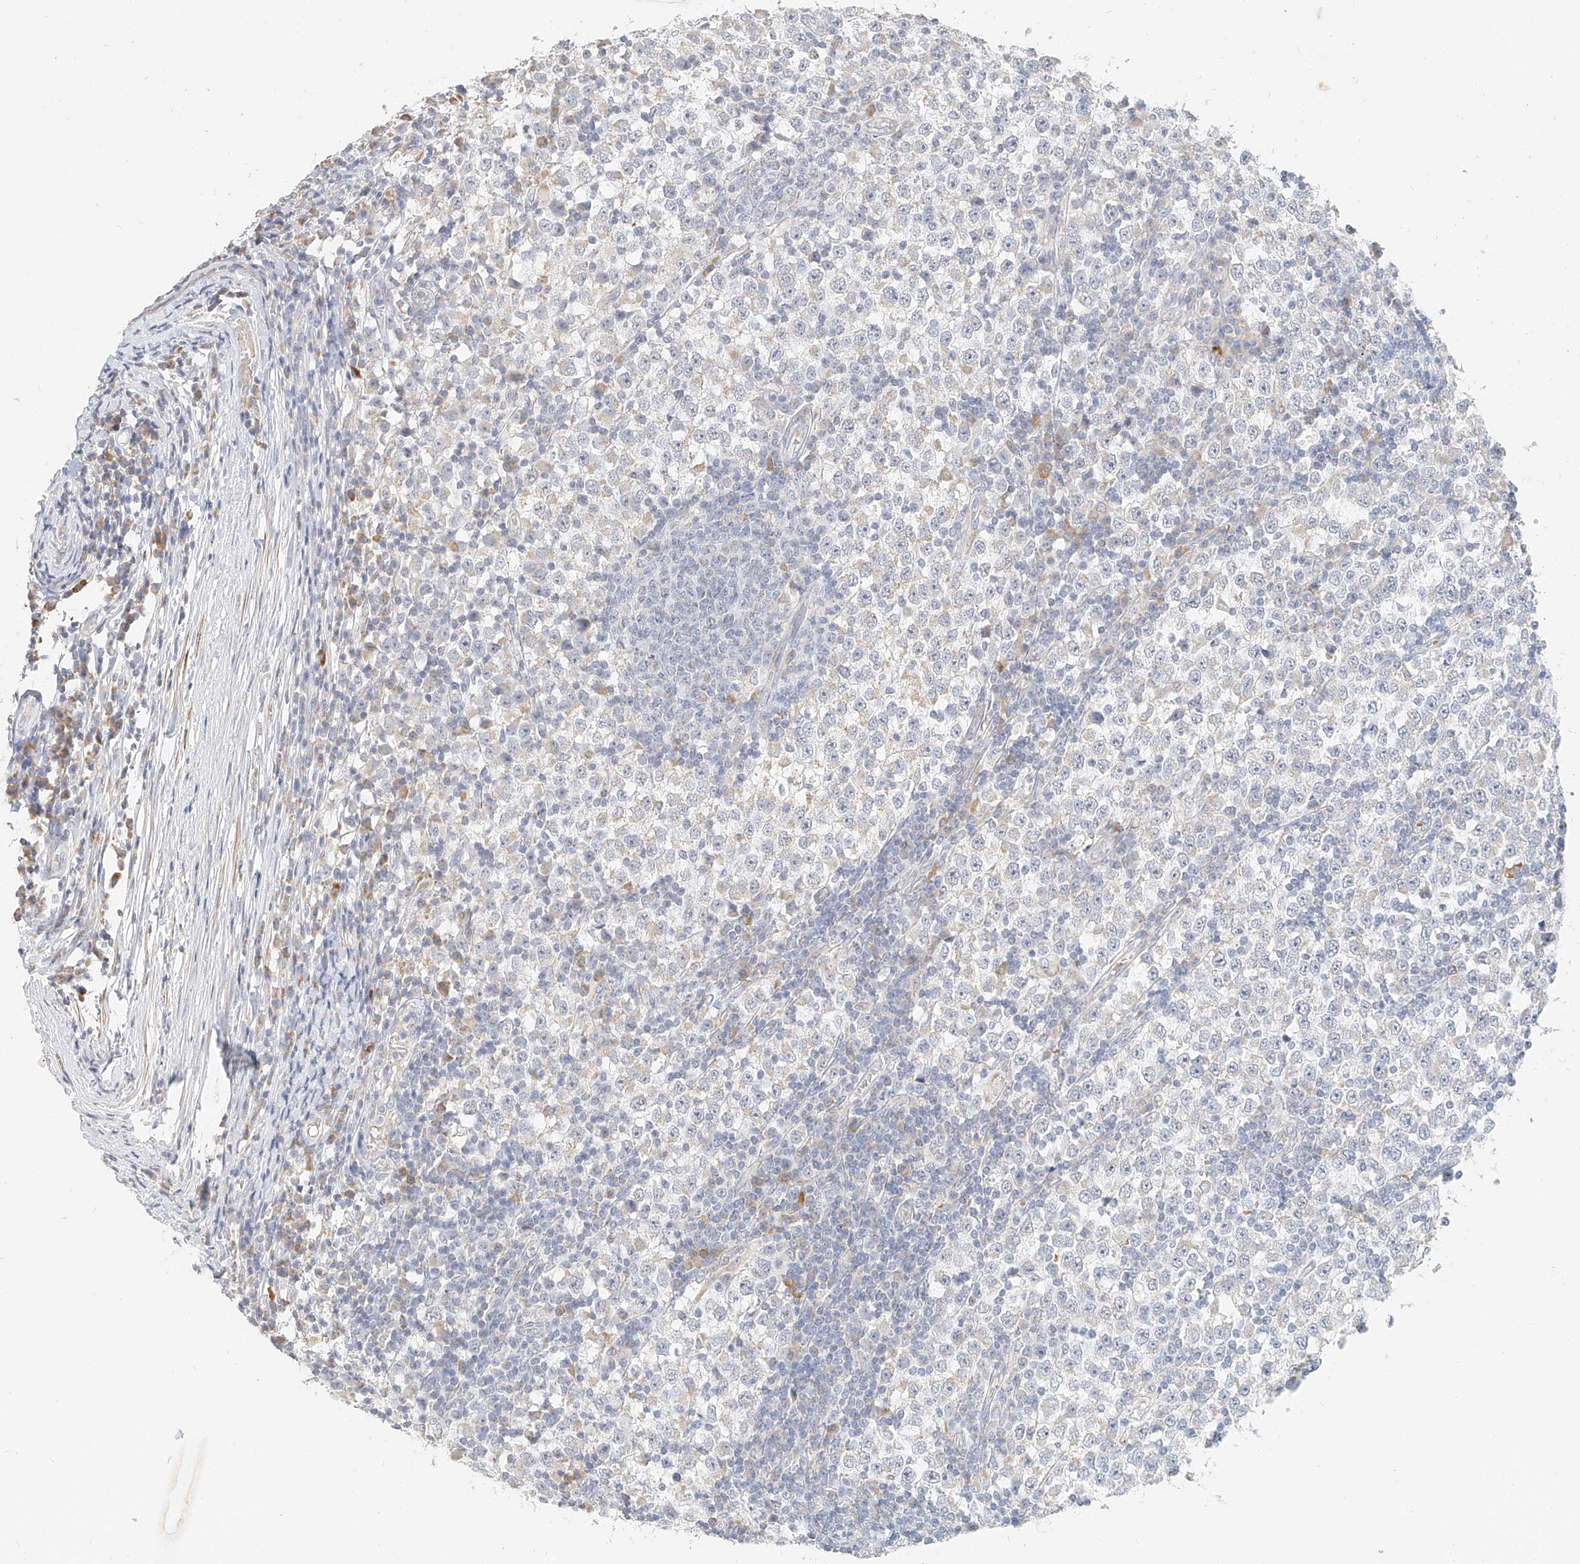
{"staining": {"intensity": "negative", "quantity": "none", "location": "none"}, "tissue": "testis cancer", "cell_type": "Tumor cells", "image_type": "cancer", "snomed": [{"axis": "morphology", "description": "Seminoma, NOS"}, {"axis": "topography", "description": "Testis"}], "caption": "Immunohistochemistry (IHC) histopathology image of human seminoma (testis) stained for a protein (brown), which demonstrates no expression in tumor cells. (DAB immunohistochemistry (IHC) with hematoxylin counter stain).", "gene": "CXorf58", "patient": {"sex": "male", "age": 65}}